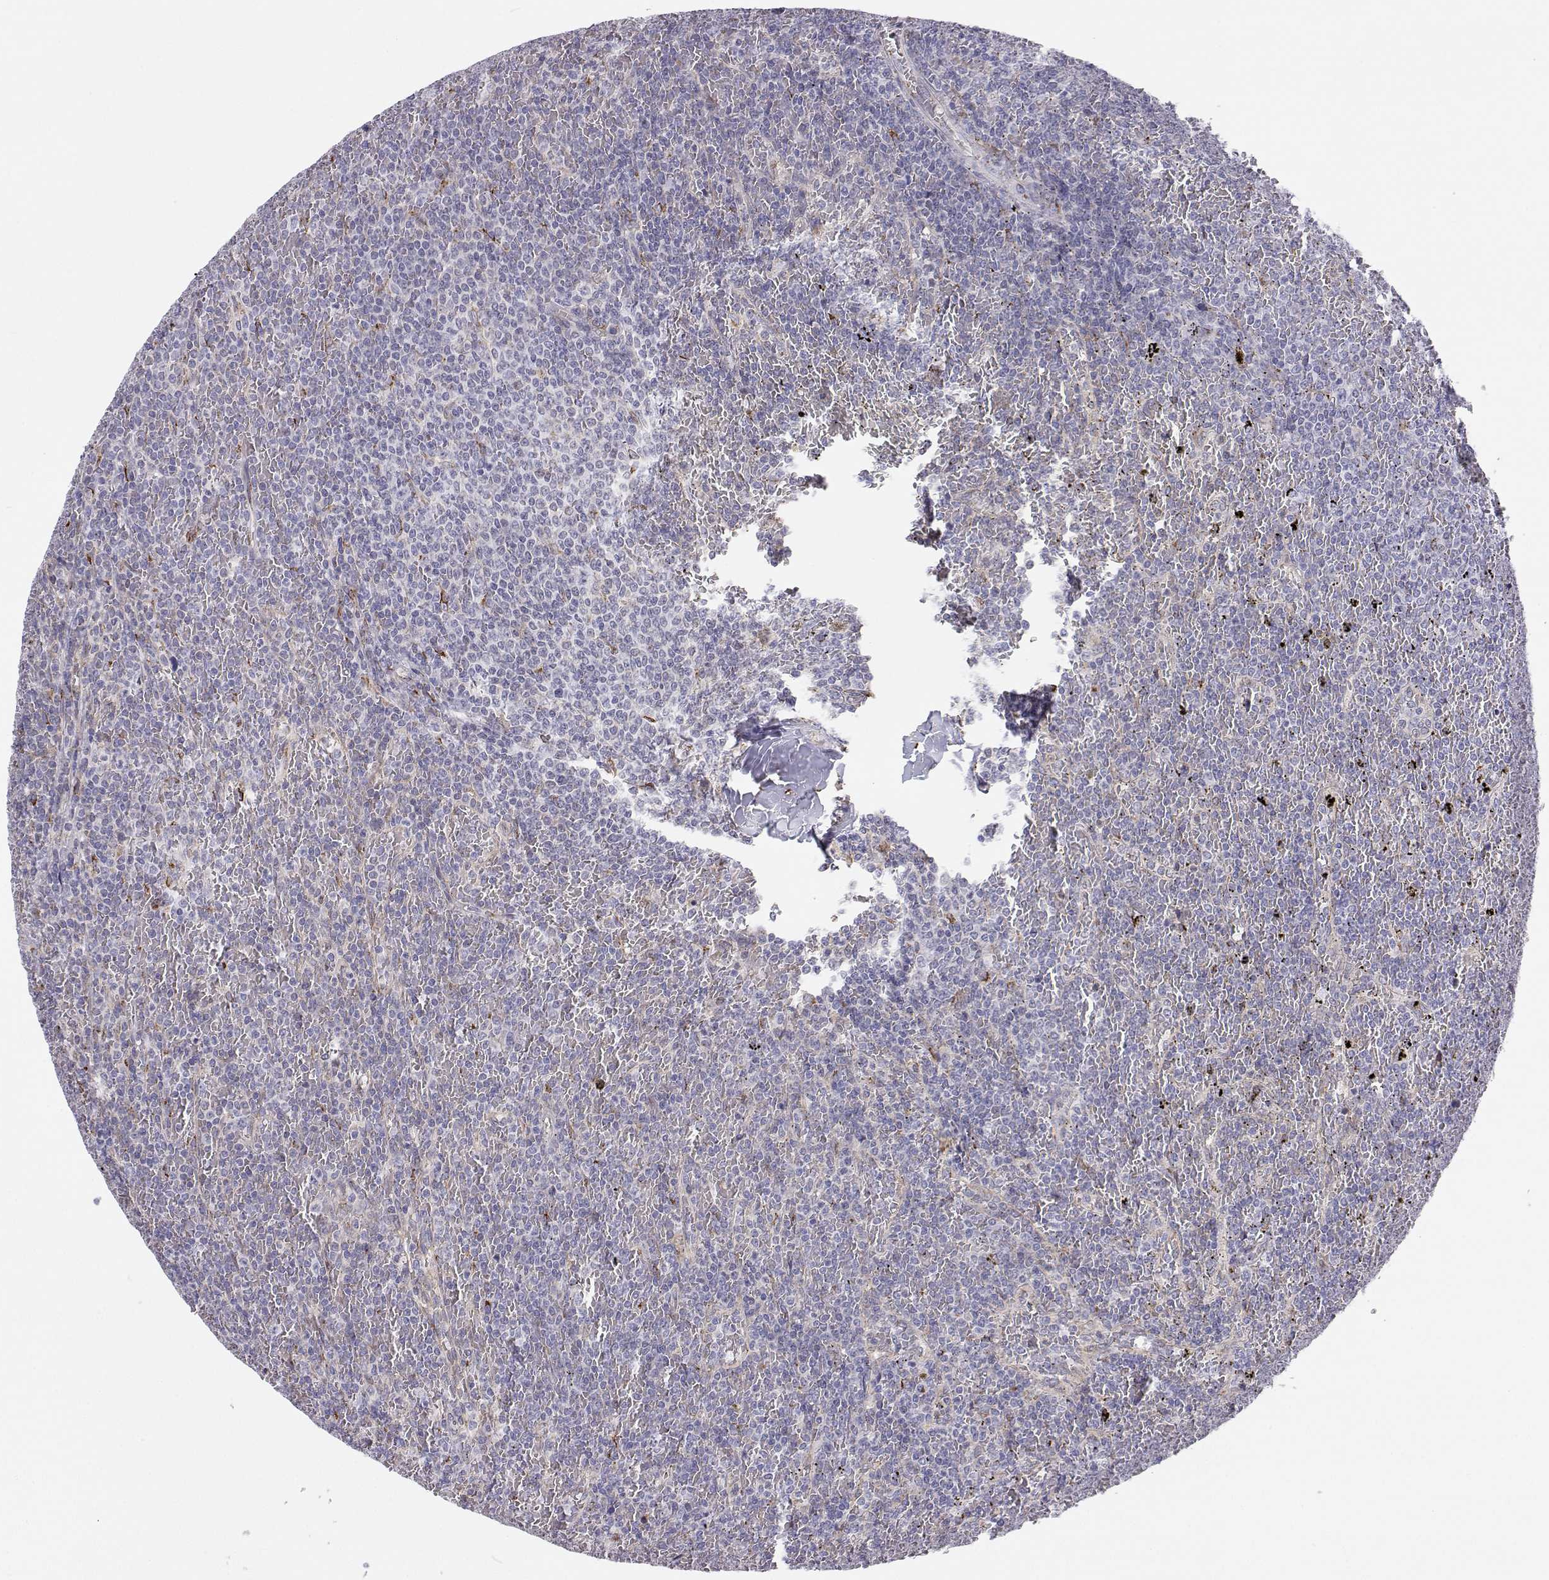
{"staining": {"intensity": "negative", "quantity": "none", "location": "none"}, "tissue": "lymphoma", "cell_type": "Tumor cells", "image_type": "cancer", "snomed": [{"axis": "morphology", "description": "Malignant lymphoma, non-Hodgkin's type, Low grade"}, {"axis": "topography", "description": "Spleen"}], "caption": "Immunohistochemistry (IHC) of human low-grade malignant lymphoma, non-Hodgkin's type displays no staining in tumor cells.", "gene": "STARD13", "patient": {"sex": "female", "age": 77}}